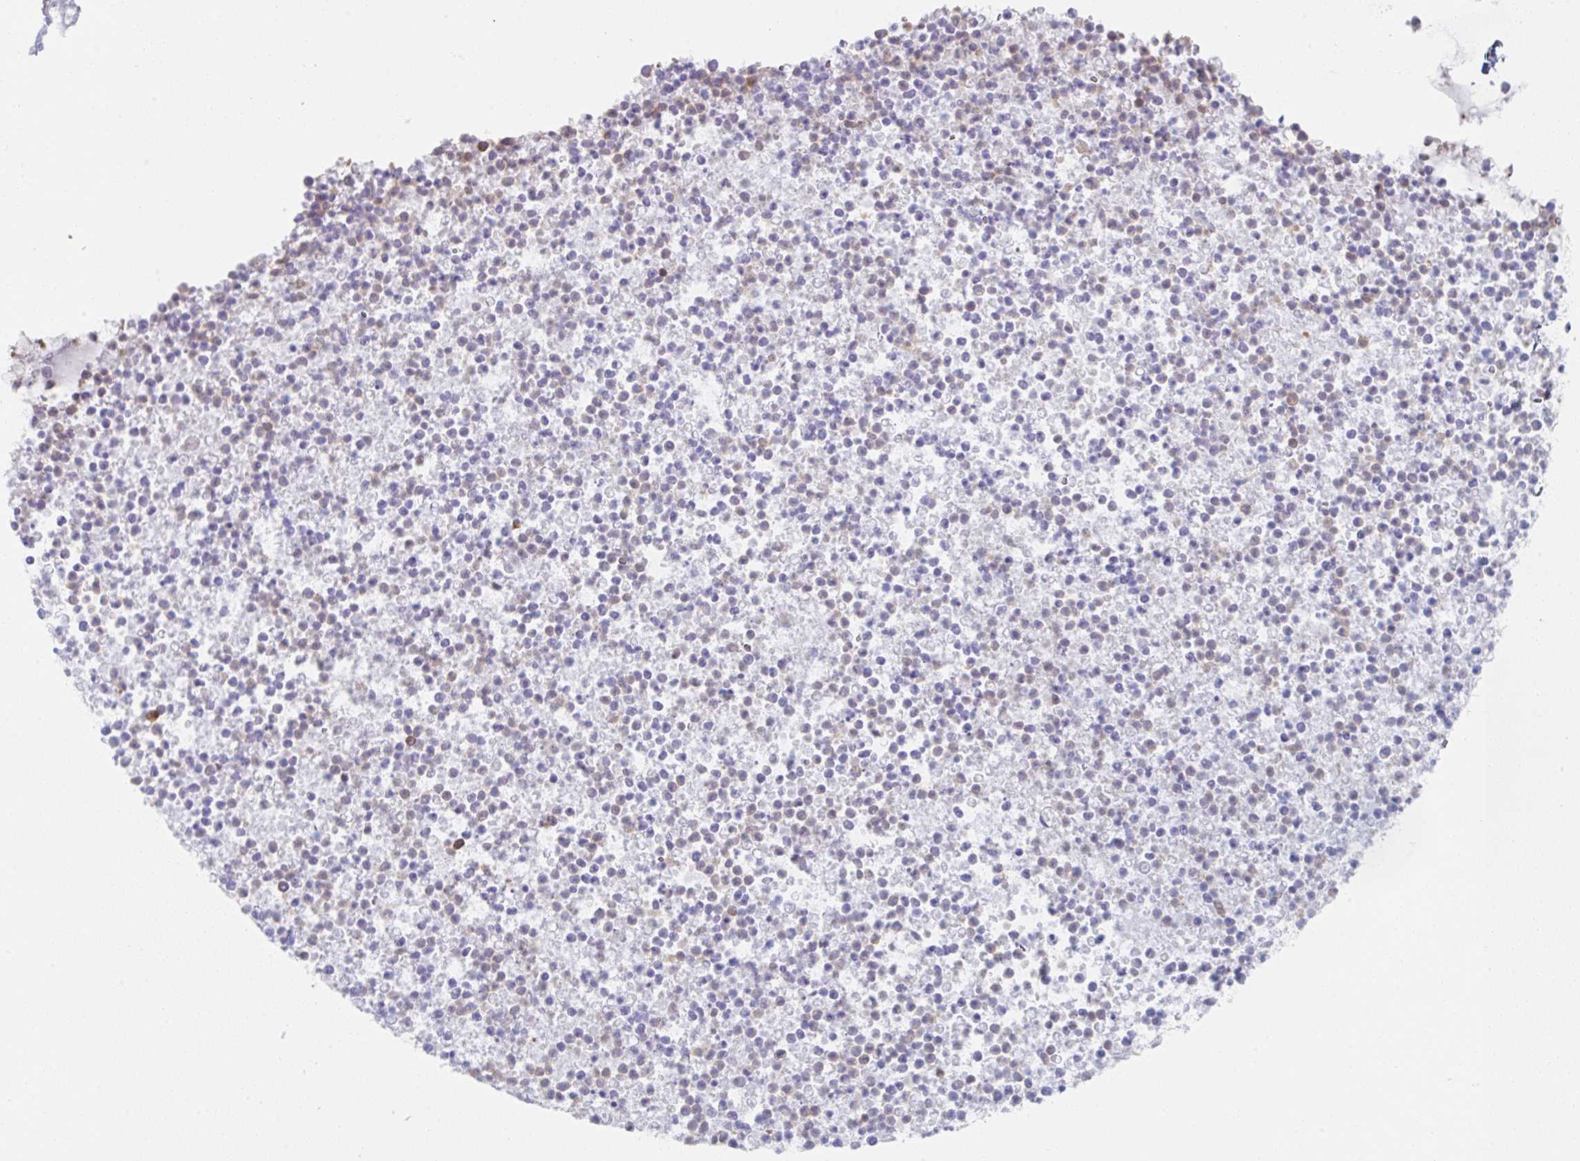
{"staining": {"intensity": "weak", "quantity": "<25%", "location": "cytoplasmic/membranous"}, "tissue": "bronchus", "cell_type": "Respiratory epithelial cells", "image_type": "normal", "snomed": [{"axis": "morphology", "description": "Normal tissue, NOS"}, {"axis": "topography", "description": "Cartilage tissue"}, {"axis": "topography", "description": "Bronchus"}], "caption": "DAB immunohistochemical staining of benign human bronchus demonstrates no significant positivity in respiratory epithelial cells. Brightfield microscopy of immunohistochemistry (IHC) stained with DAB (3,3'-diaminobenzidine) (brown) and hematoxylin (blue), captured at high magnification.", "gene": "AMPD2", "patient": {"sex": "male", "age": 56}}